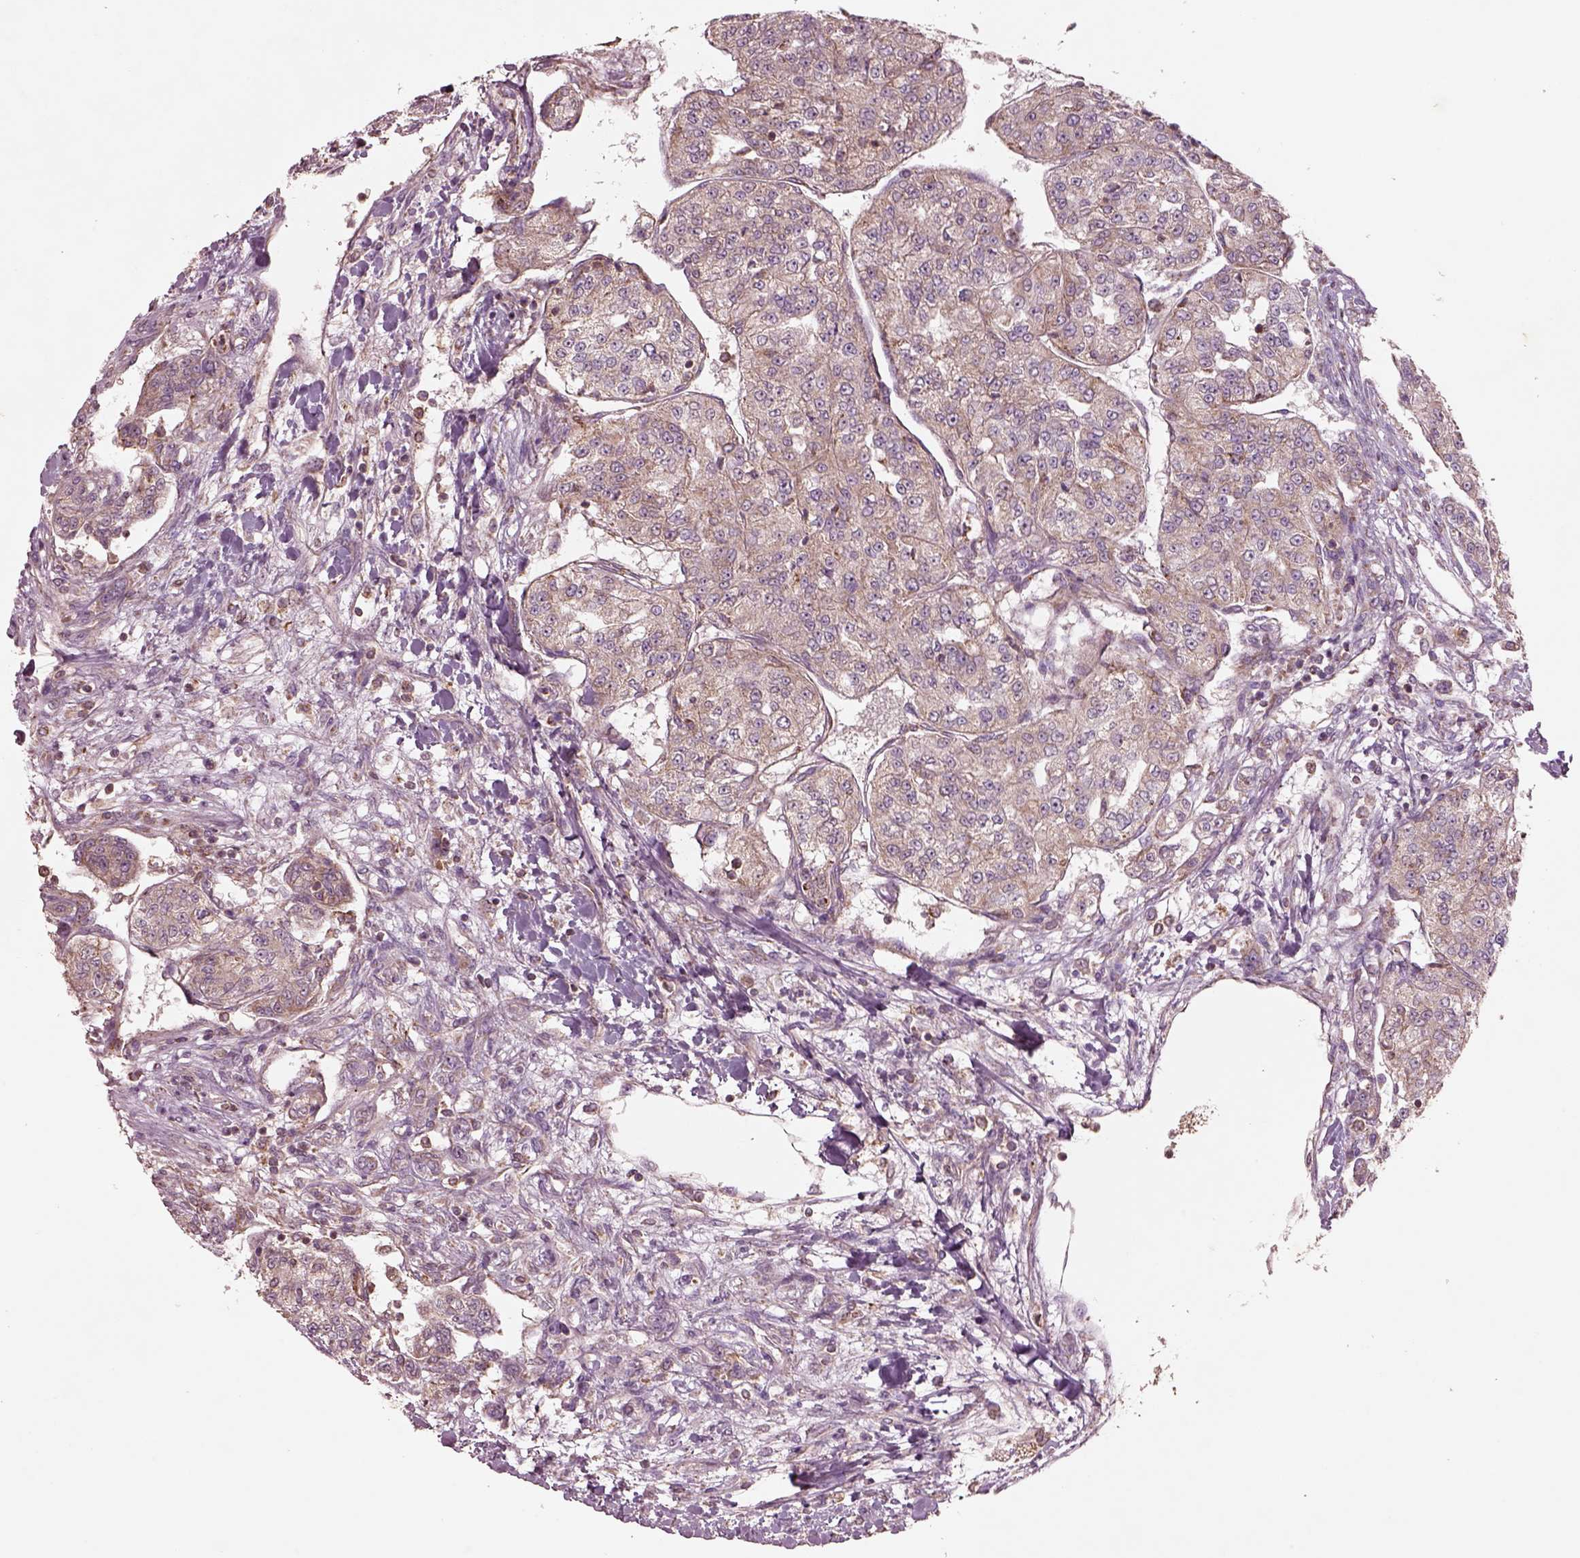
{"staining": {"intensity": "negative", "quantity": "none", "location": "none"}, "tissue": "renal cancer", "cell_type": "Tumor cells", "image_type": "cancer", "snomed": [{"axis": "morphology", "description": "Adenocarcinoma, NOS"}, {"axis": "topography", "description": "Kidney"}], "caption": "Immunohistochemistry of human renal cancer (adenocarcinoma) reveals no expression in tumor cells. Brightfield microscopy of immunohistochemistry stained with DAB (brown) and hematoxylin (blue), captured at high magnification.", "gene": "SLC25A5", "patient": {"sex": "female", "age": 63}}